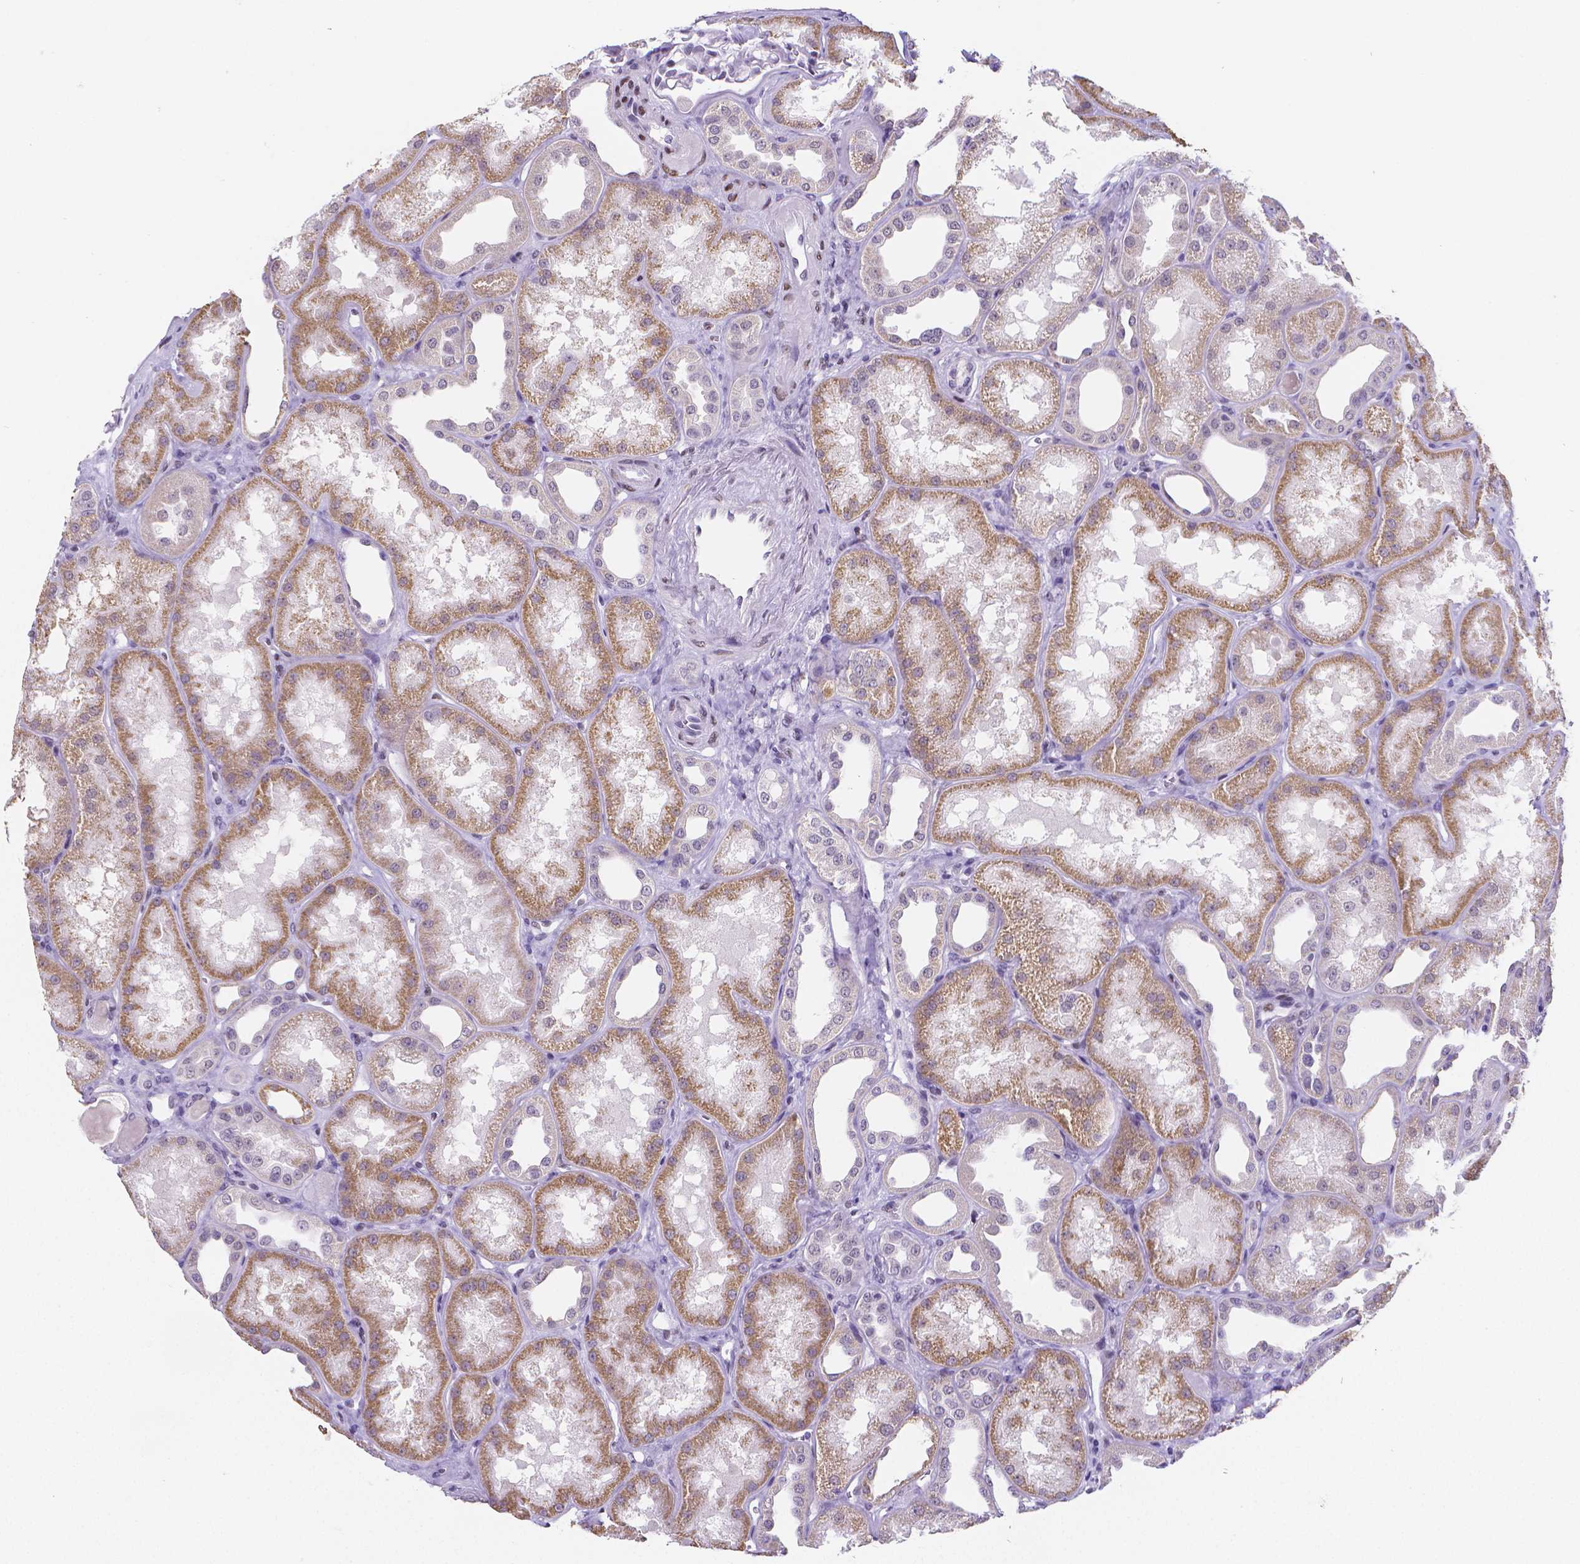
{"staining": {"intensity": "moderate", "quantity": "<25%", "location": "nuclear"}, "tissue": "kidney", "cell_type": "Cells in glomeruli", "image_type": "normal", "snomed": [{"axis": "morphology", "description": "Normal tissue, NOS"}, {"axis": "topography", "description": "Kidney"}], "caption": "Immunohistochemistry staining of benign kidney, which shows low levels of moderate nuclear expression in about <25% of cells in glomeruli indicating moderate nuclear protein expression. The staining was performed using DAB (3,3'-diaminobenzidine) (brown) for protein detection and nuclei were counterstained in hematoxylin (blue).", "gene": "MEF2C", "patient": {"sex": "male", "age": 61}}